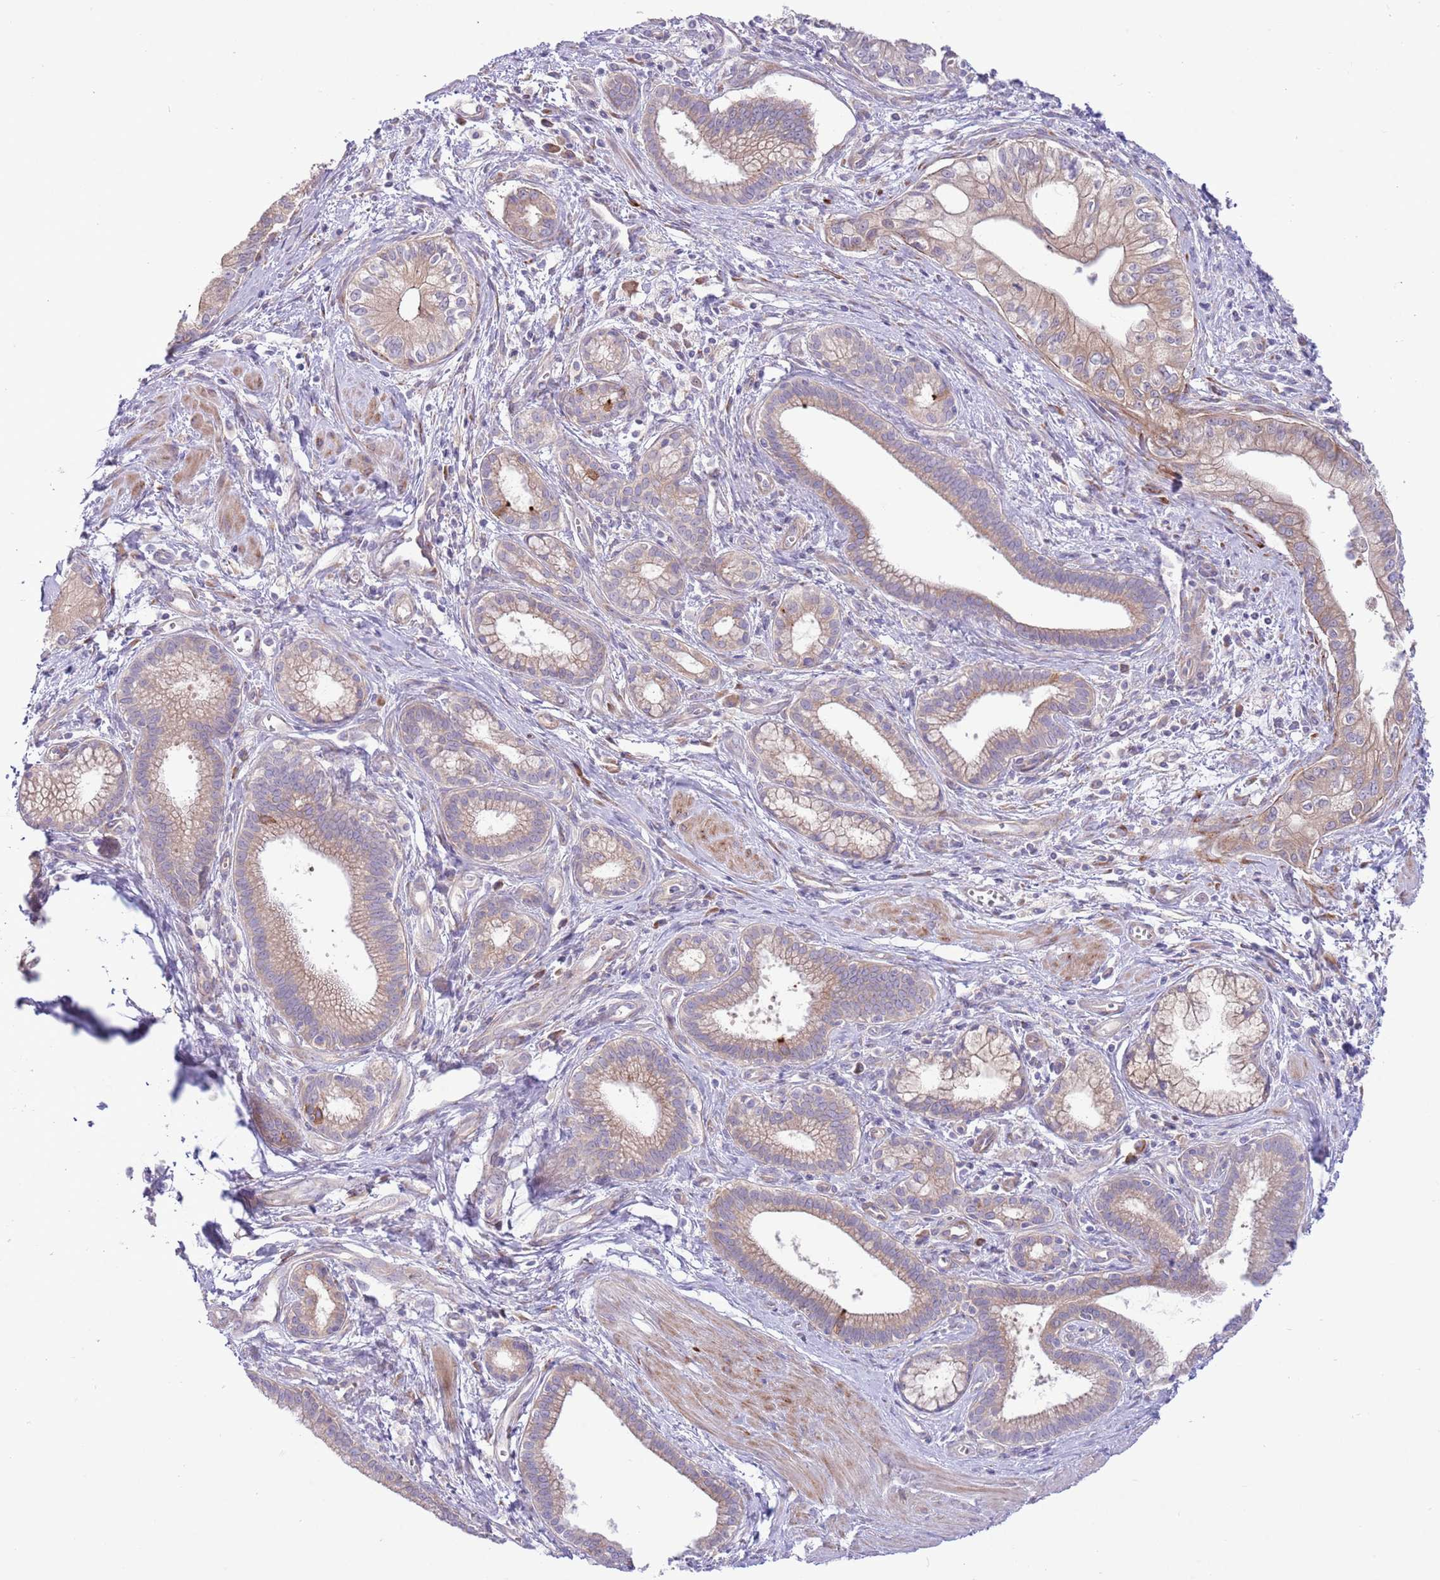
{"staining": {"intensity": "weak", "quantity": ">75%", "location": "cytoplasmic/membranous"}, "tissue": "pancreatic cancer", "cell_type": "Tumor cells", "image_type": "cancer", "snomed": [{"axis": "morphology", "description": "Adenocarcinoma, NOS"}, {"axis": "topography", "description": "Pancreas"}], "caption": "DAB (3,3'-diaminobenzidine) immunohistochemical staining of human pancreatic cancer reveals weak cytoplasmic/membranous protein staining in approximately >75% of tumor cells. The protein is stained brown, and the nuclei are stained in blue (DAB (3,3'-diaminobenzidine) IHC with brightfield microscopy, high magnification).", "gene": "TOMM5", "patient": {"sex": "male", "age": 78}}